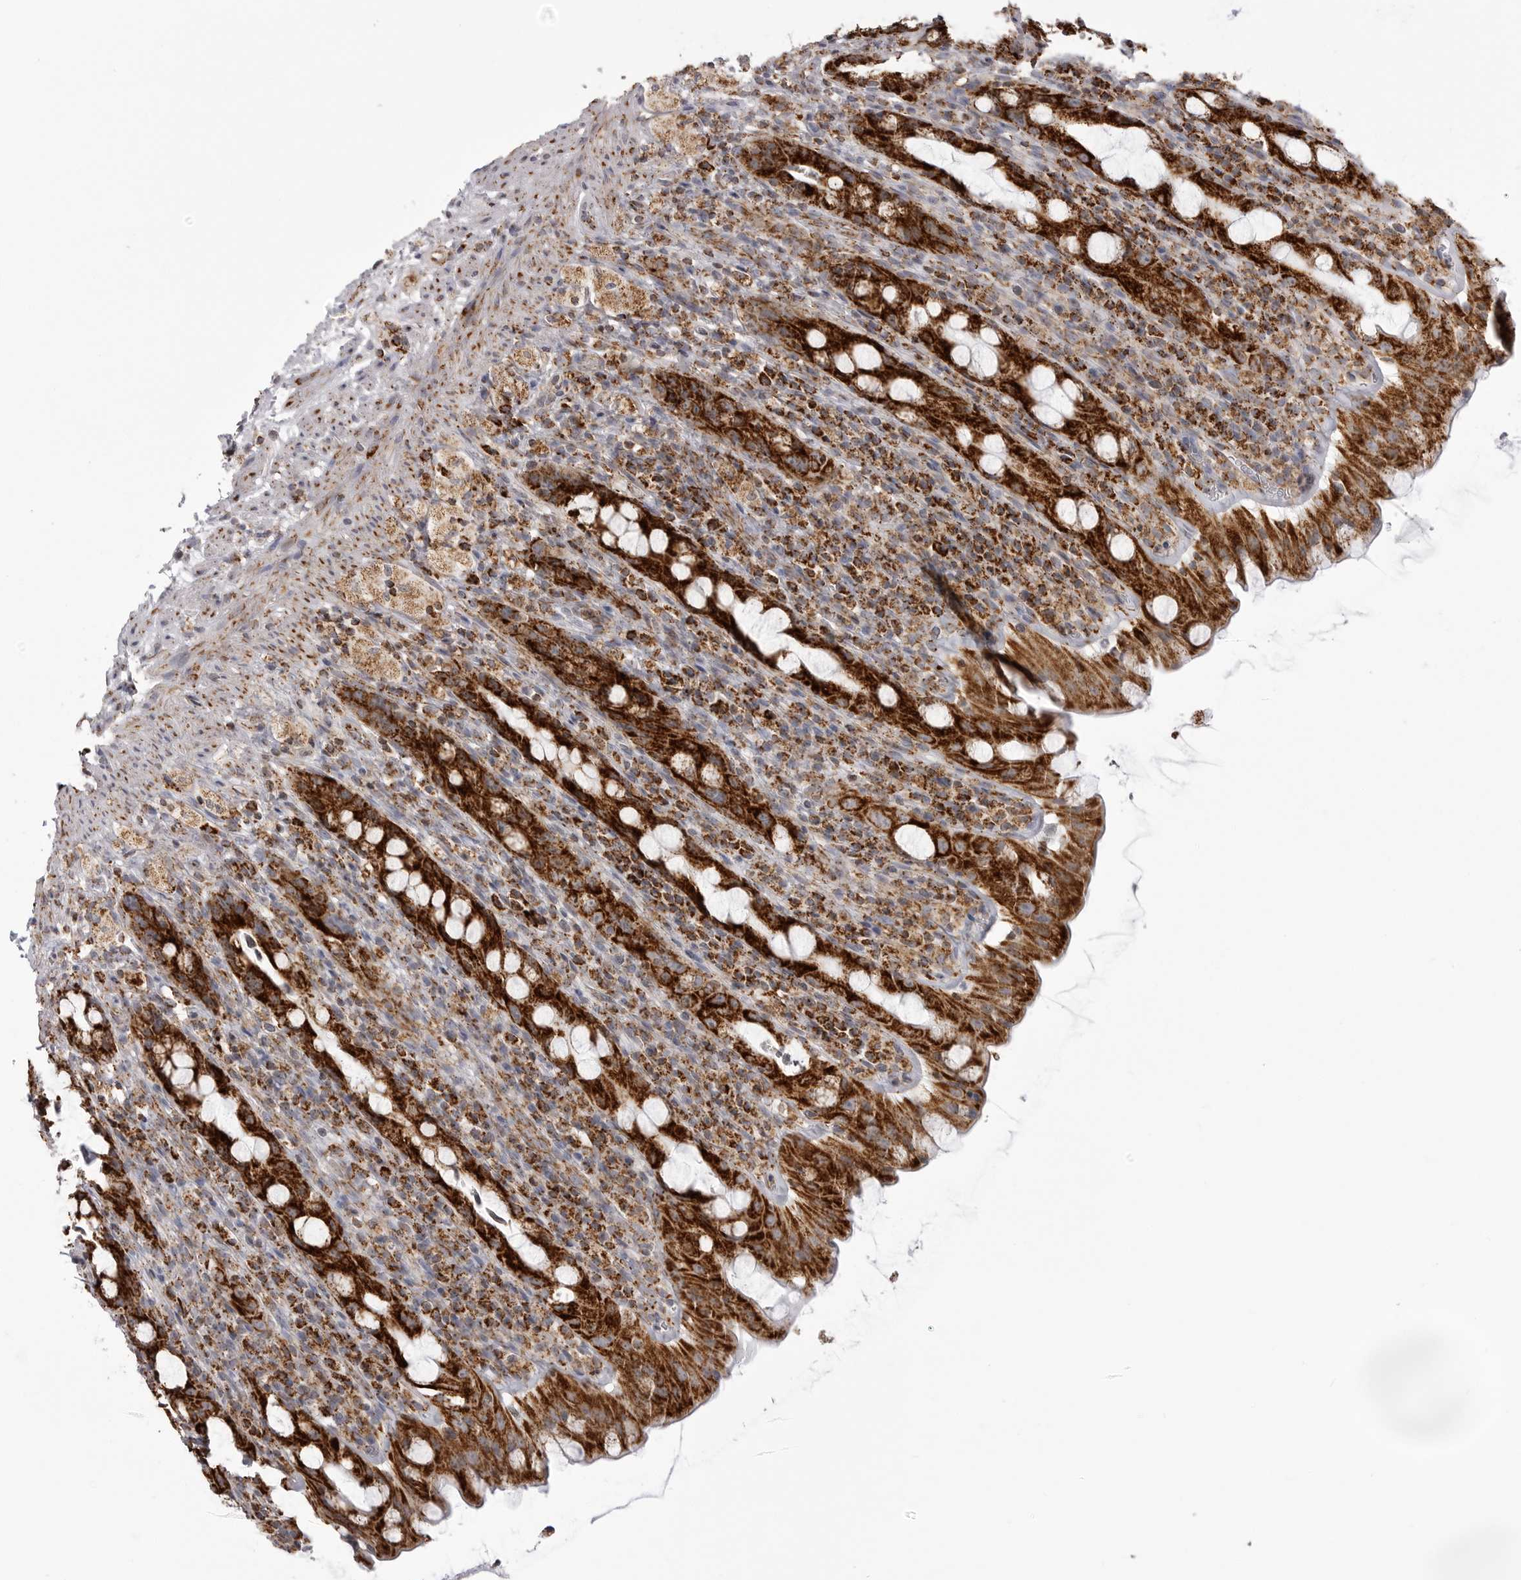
{"staining": {"intensity": "strong", "quantity": ">75%", "location": "cytoplasmic/membranous"}, "tissue": "rectum", "cell_type": "Glandular cells", "image_type": "normal", "snomed": [{"axis": "morphology", "description": "Normal tissue, NOS"}, {"axis": "topography", "description": "Rectum"}], "caption": "The photomicrograph shows a brown stain indicating the presence of a protein in the cytoplasmic/membranous of glandular cells in rectum.", "gene": "TUFM", "patient": {"sex": "male", "age": 44}}